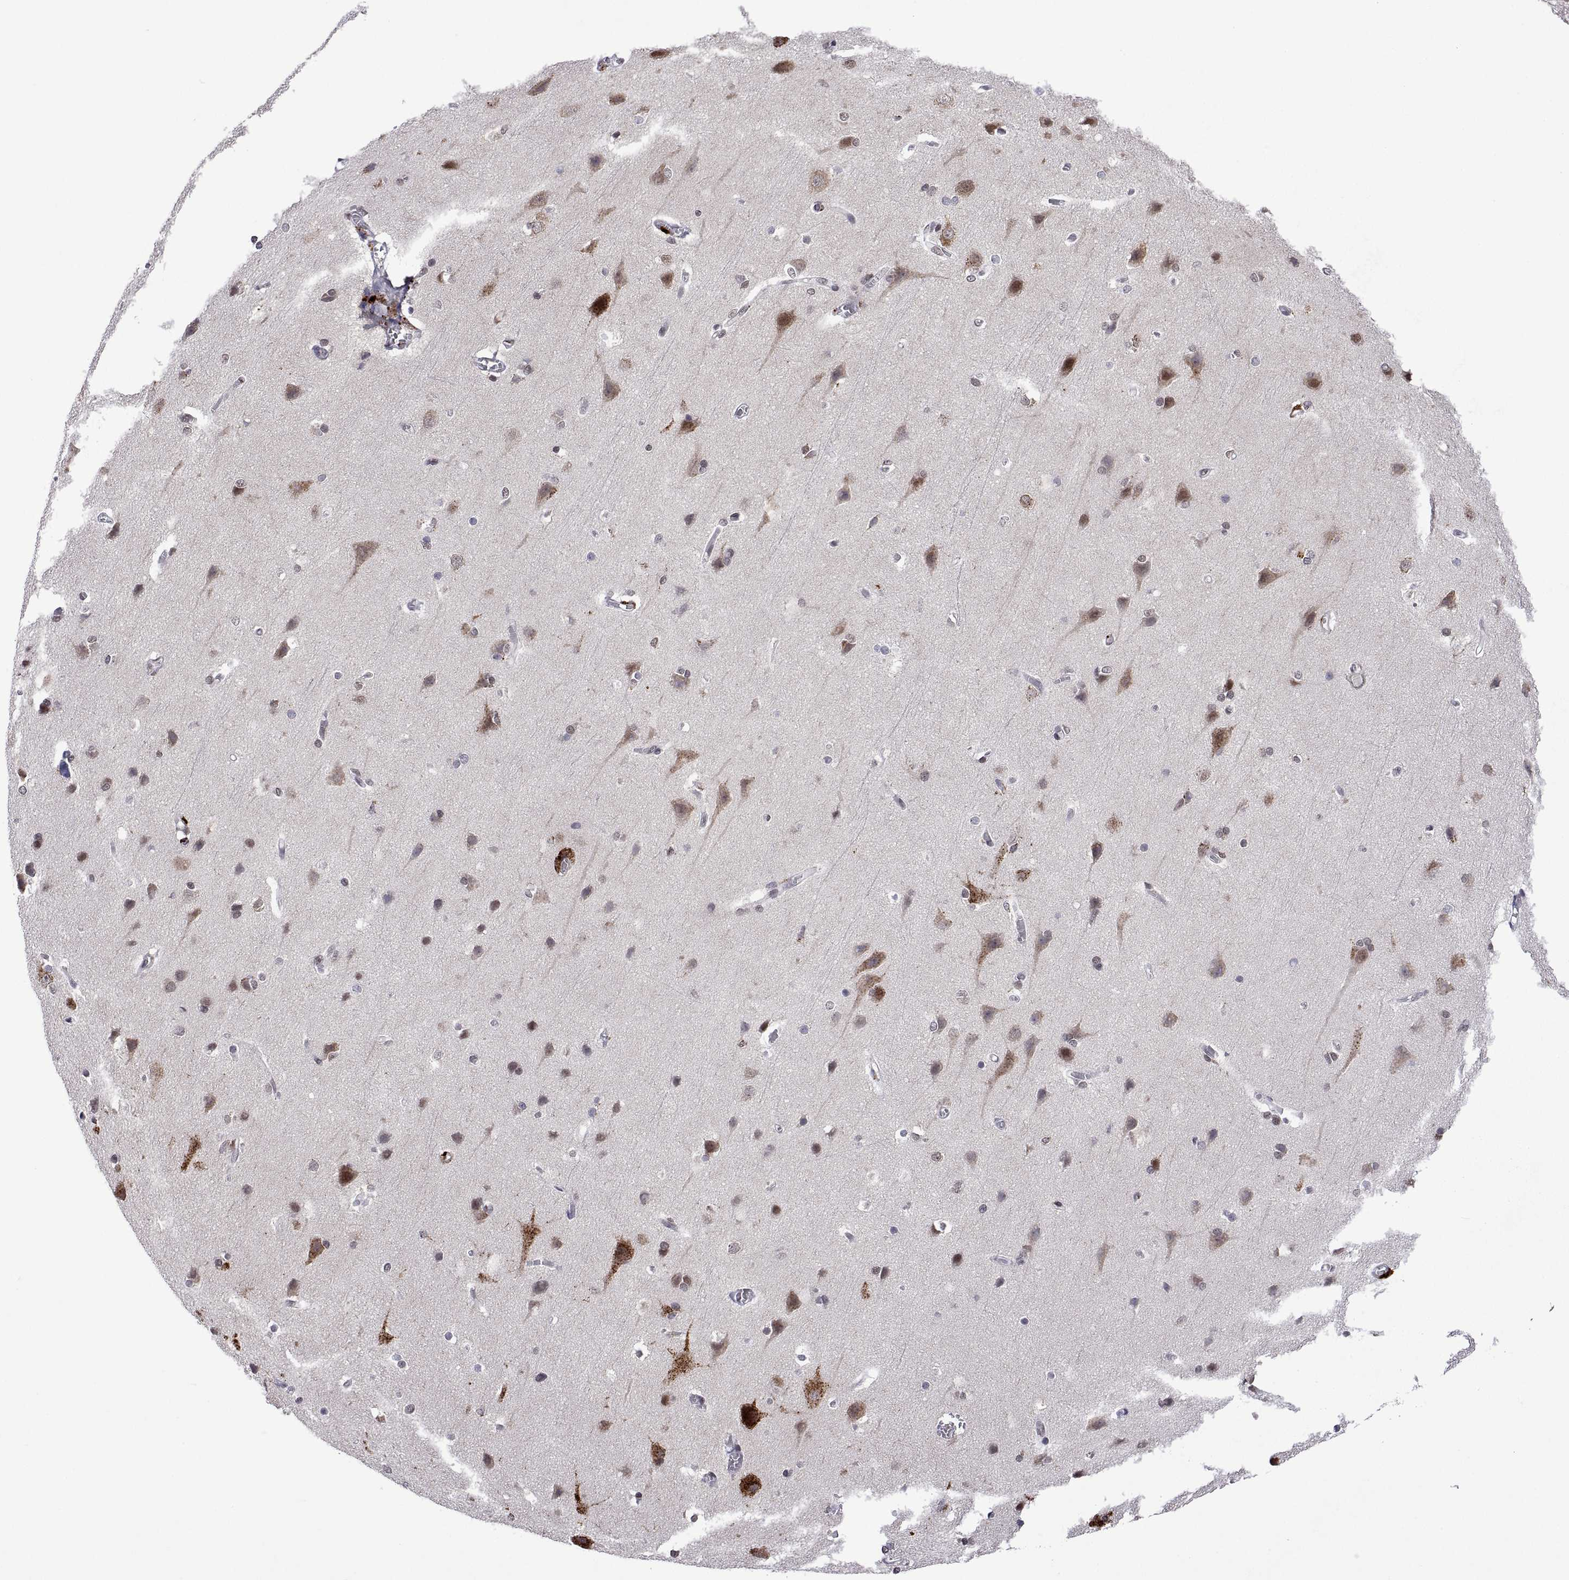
{"staining": {"intensity": "negative", "quantity": "none", "location": "none"}, "tissue": "cerebral cortex", "cell_type": "Endothelial cells", "image_type": "normal", "snomed": [{"axis": "morphology", "description": "Normal tissue, NOS"}, {"axis": "topography", "description": "Cerebral cortex"}], "caption": "This is a image of immunohistochemistry (IHC) staining of benign cerebral cortex, which shows no positivity in endothelial cells.", "gene": "NR4A1", "patient": {"sex": "male", "age": 37}}